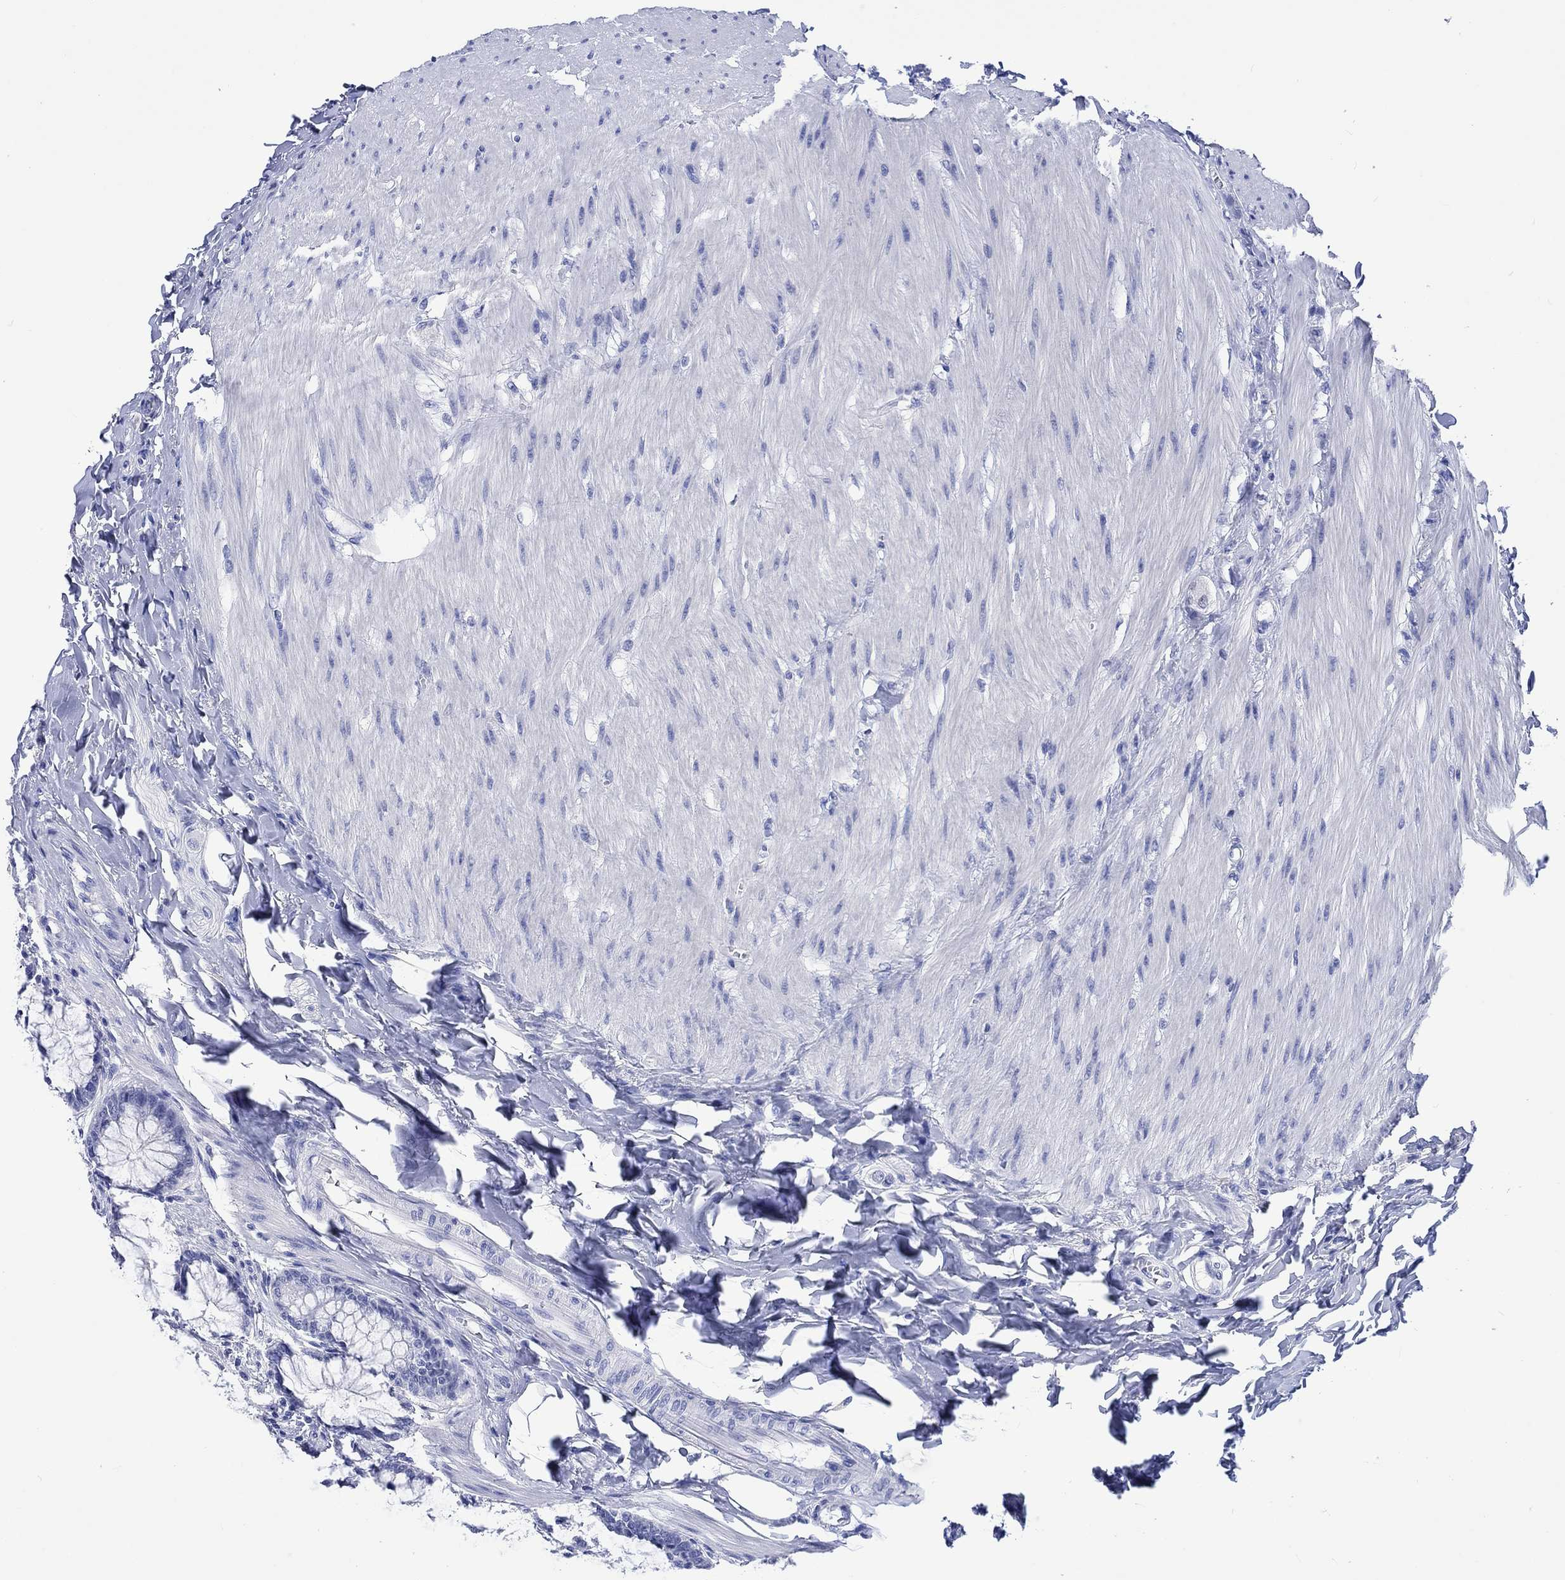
{"staining": {"intensity": "negative", "quantity": "none", "location": "none"}, "tissue": "colon", "cell_type": "Endothelial cells", "image_type": "normal", "snomed": [{"axis": "morphology", "description": "Normal tissue, NOS"}, {"axis": "topography", "description": "Colon"}], "caption": "Benign colon was stained to show a protein in brown. There is no significant positivity in endothelial cells. Brightfield microscopy of immunohistochemistry stained with DAB (3,3'-diaminobenzidine) (brown) and hematoxylin (blue), captured at high magnification.", "gene": "KLHL33", "patient": {"sex": "female", "age": 65}}